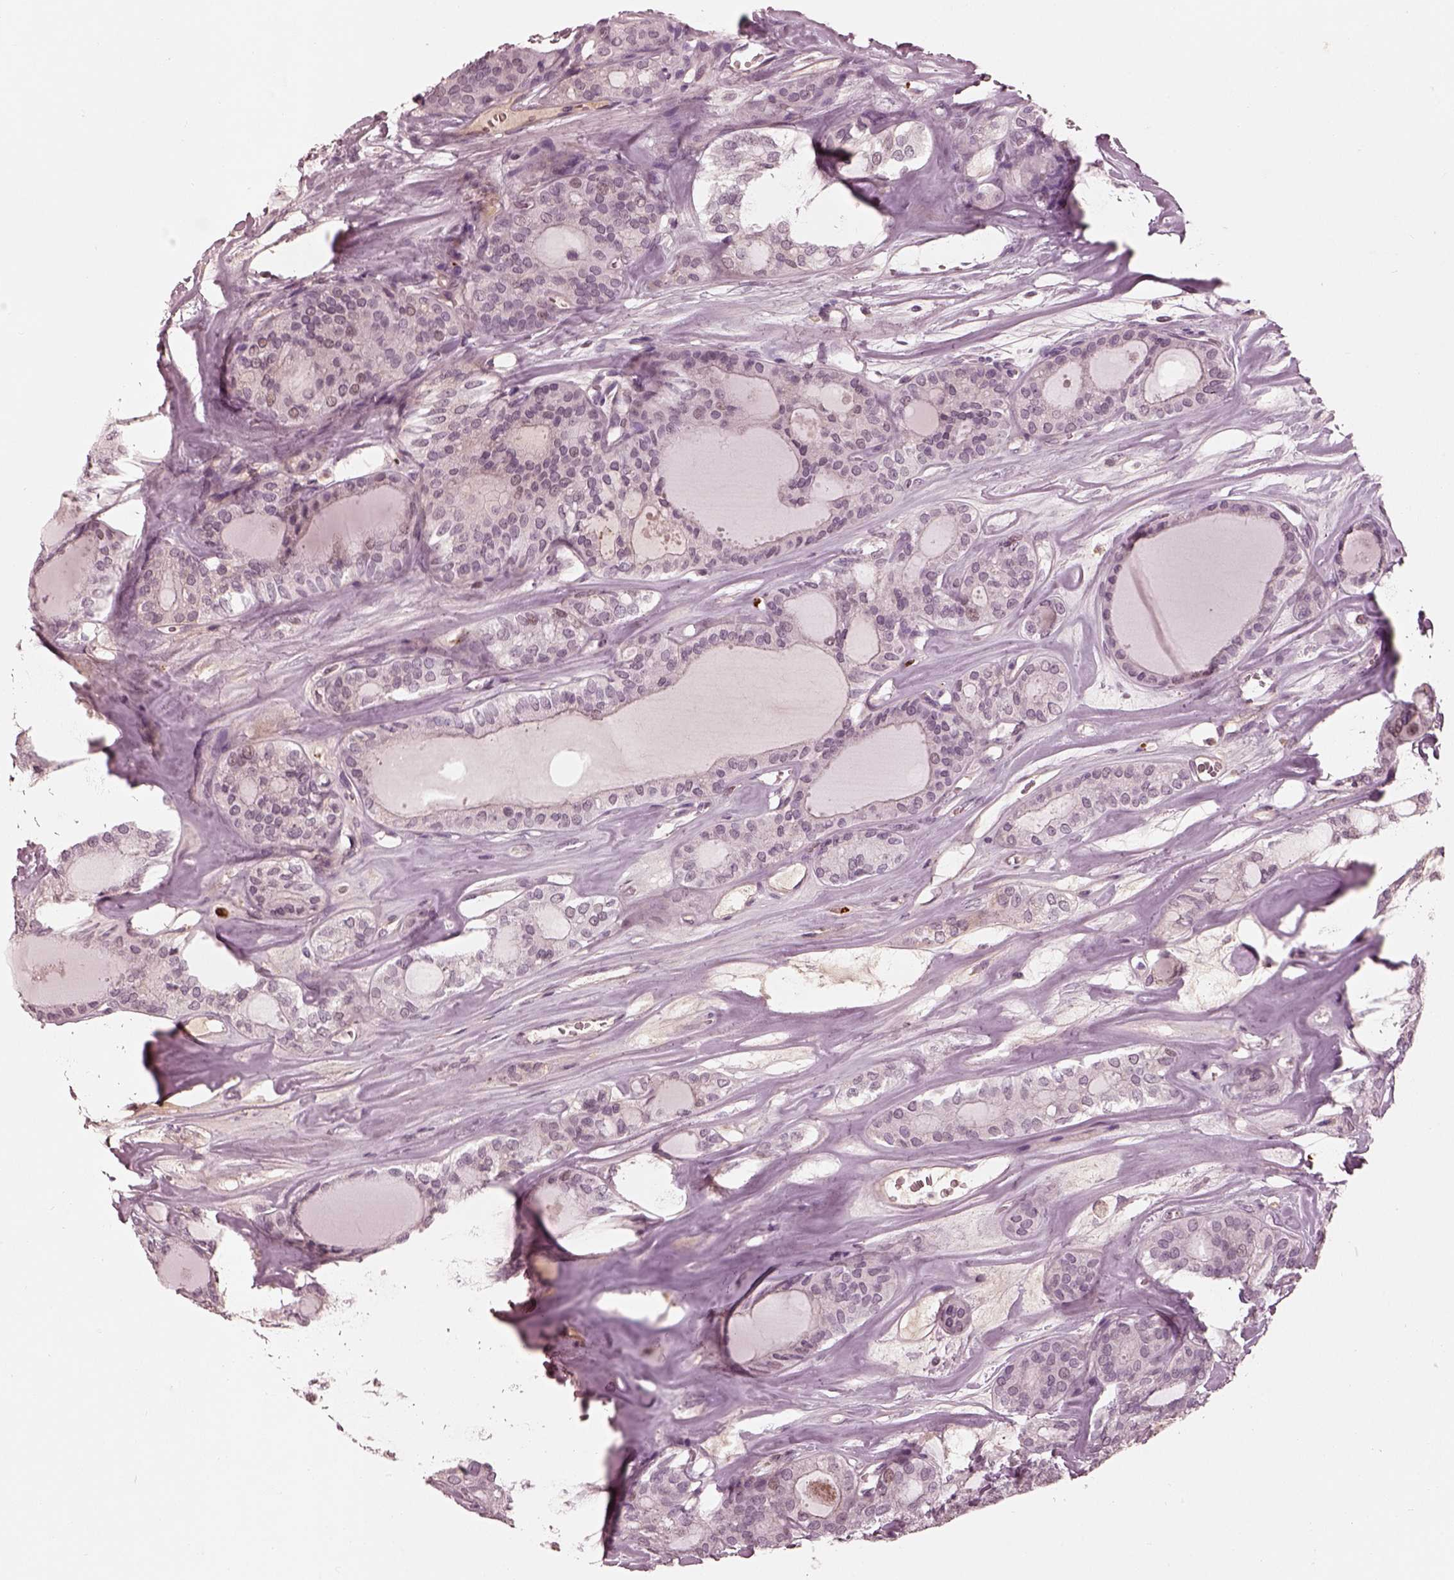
{"staining": {"intensity": "weak", "quantity": "25%-75%", "location": "cytoplasmic/membranous"}, "tissue": "thyroid cancer", "cell_type": "Tumor cells", "image_type": "cancer", "snomed": [{"axis": "morphology", "description": "Follicular adenoma carcinoma, NOS"}, {"axis": "topography", "description": "Thyroid gland"}], "caption": "The image exhibits immunohistochemical staining of thyroid cancer (follicular adenoma carcinoma). There is weak cytoplasmic/membranous staining is seen in approximately 25%-75% of tumor cells.", "gene": "KCNA2", "patient": {"sex": "male", "age": 75}}